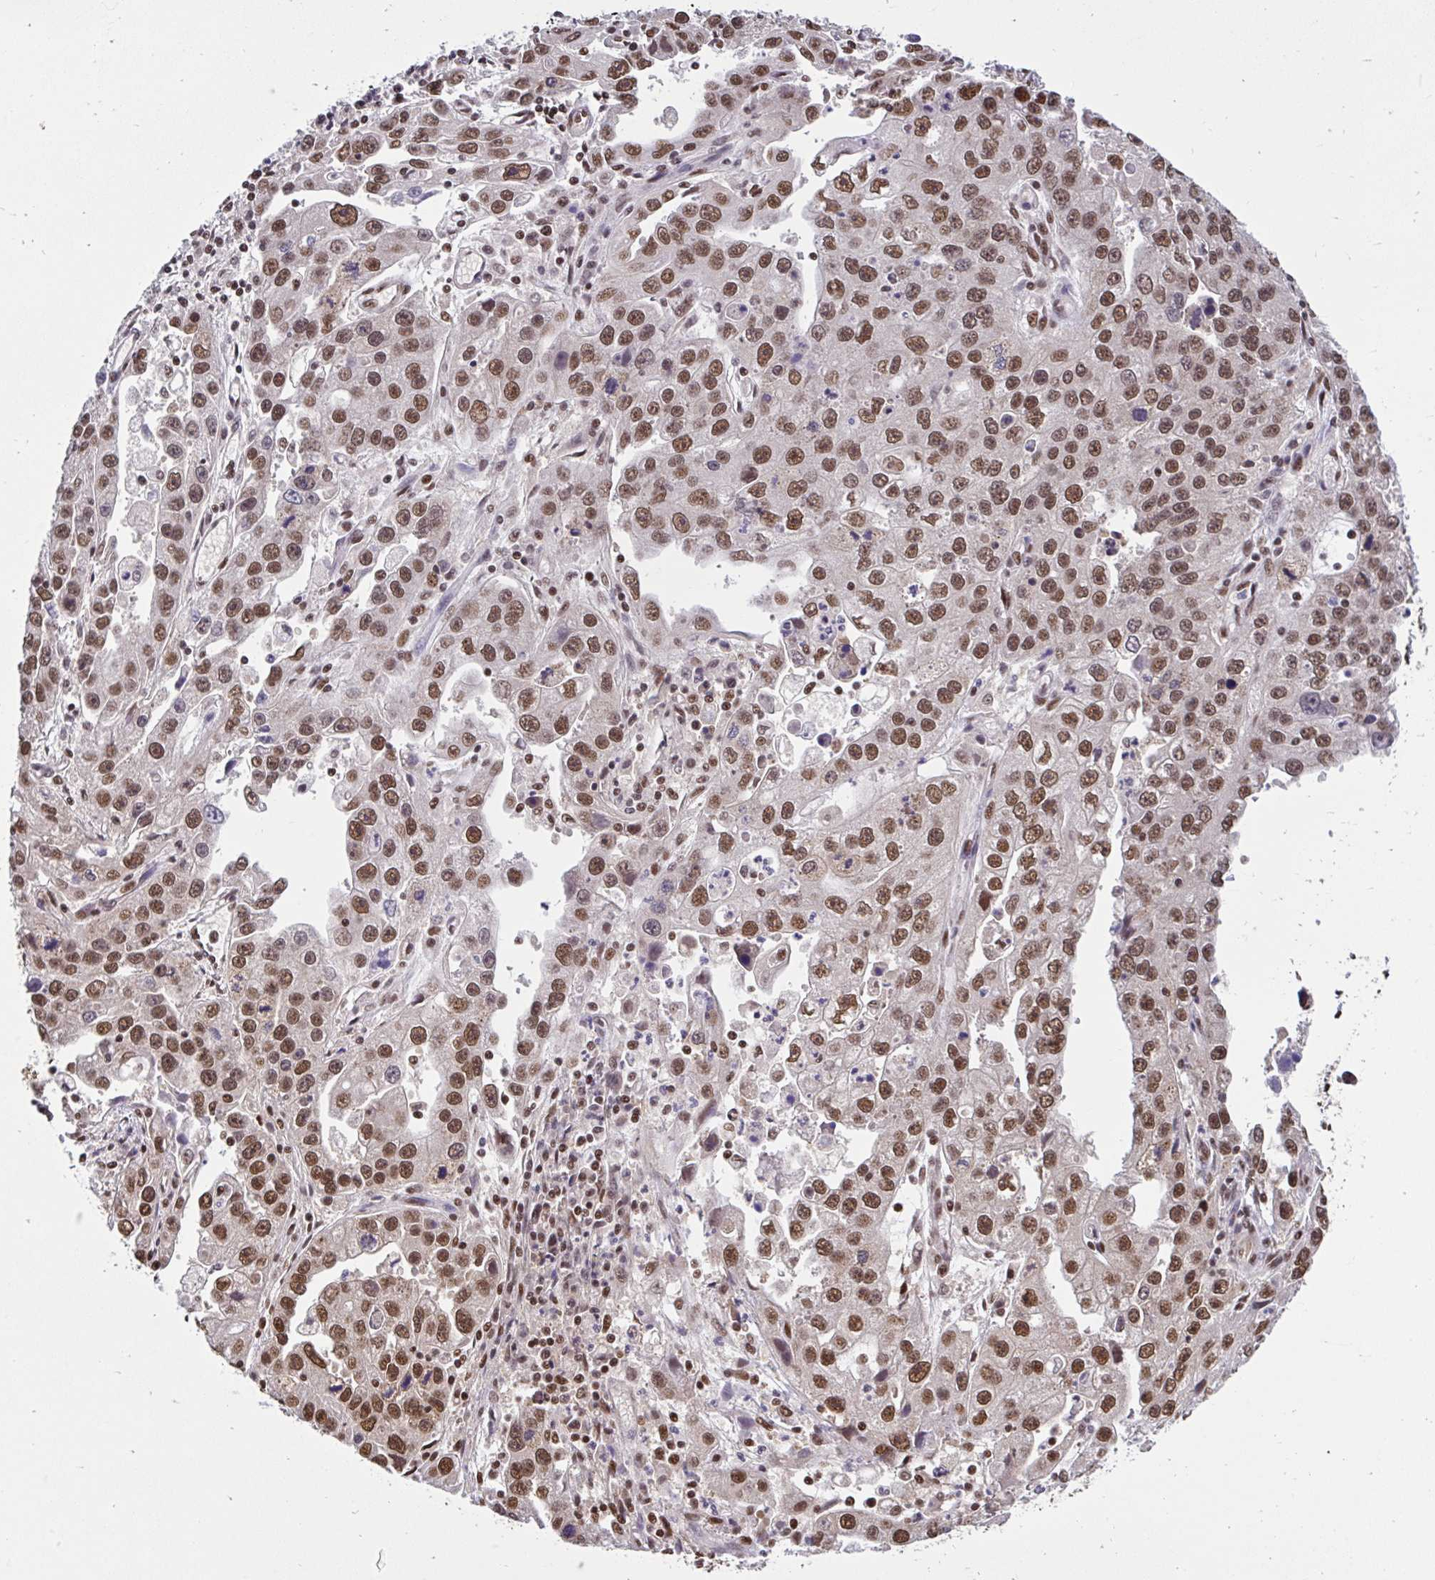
{"staining": {"intensity": "moderate", "quantity": ">75%", "location": "nuclear"}, "tissue": "endometrial cancer", "cell_type": "Tumor cells", "image_type": "cancer", "snomed": [{"axis": "morphology", "description": "Adenocarcinoma, NOS"}, {"axis": "topography", "description": "Uterus"}], "caption": "IHC (DAB) staining of human adenocarcinoma (endometrial) exhibits moderate nuclear protein positivity in about >75% of tumor cells. (DAB (3,3'-diaminobenzidine) IHC with brightfield microscopy, high magnification).", "gene": "ABCA9", "patient": {"sex": "female", "age": 62}}